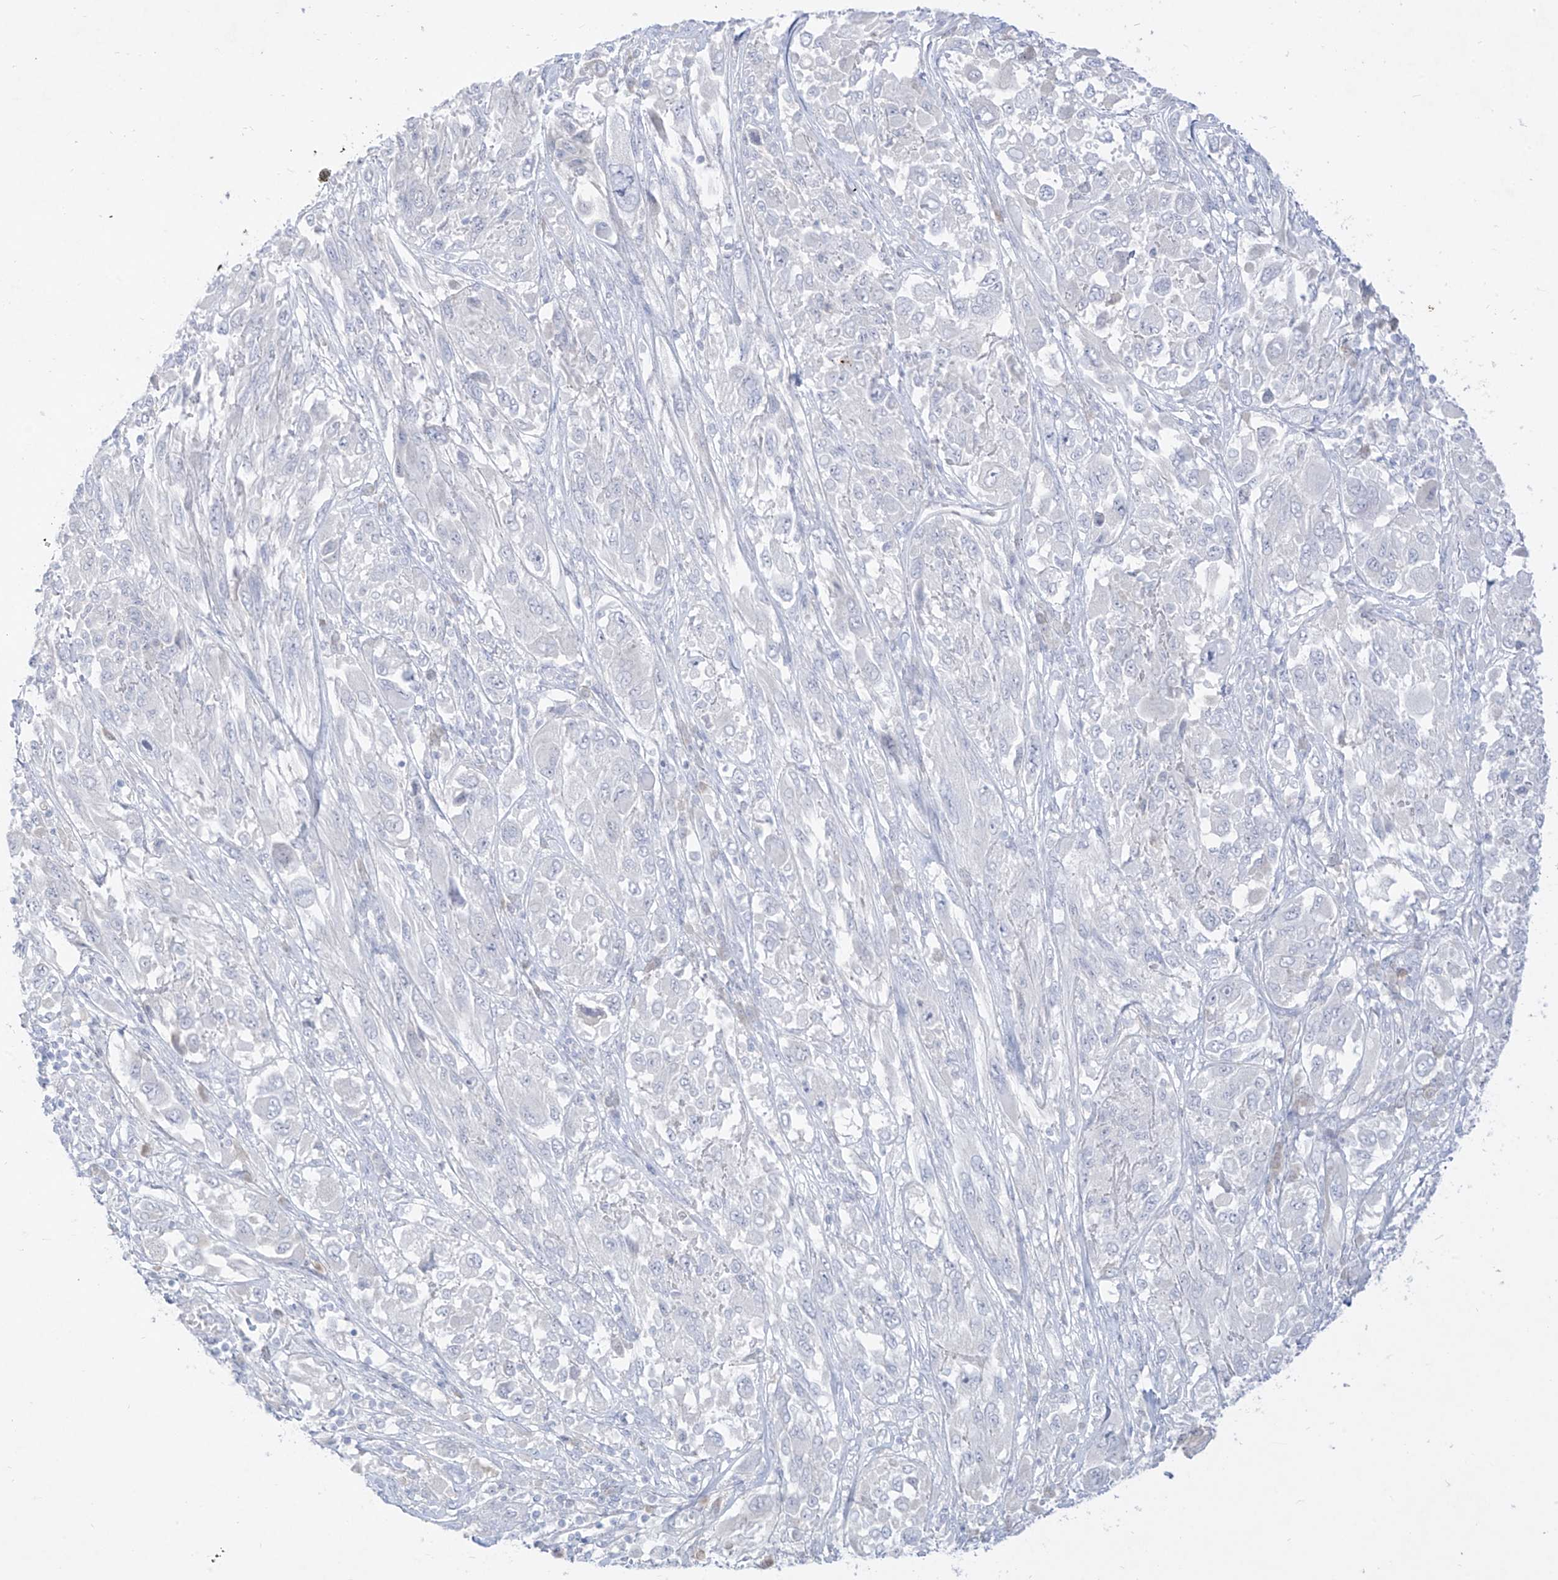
{"staining": {"intensity": "negative", "quantity": "none", "location": "none"}, "tissue": "melanoma", "cell_type": "Tumor cells", "image_type": "cancer", "snomed": [{"axis": "morphology", "description": "Malignant melanoma, NOS"}, {"axis": "topography", "description": "Skin"}], "caption": "IHC histopathology image of malignant melanoma stained for a protein (brown), which reveals no positivity in tumor cells. (Stains: DAB immunohistochemistry (IHC) with hematoxylin counter stain, Microscopy: brightfield microscopy at high magnification).", "gene": "TGM4", "patient": {"sex": "female", "age": 91}}